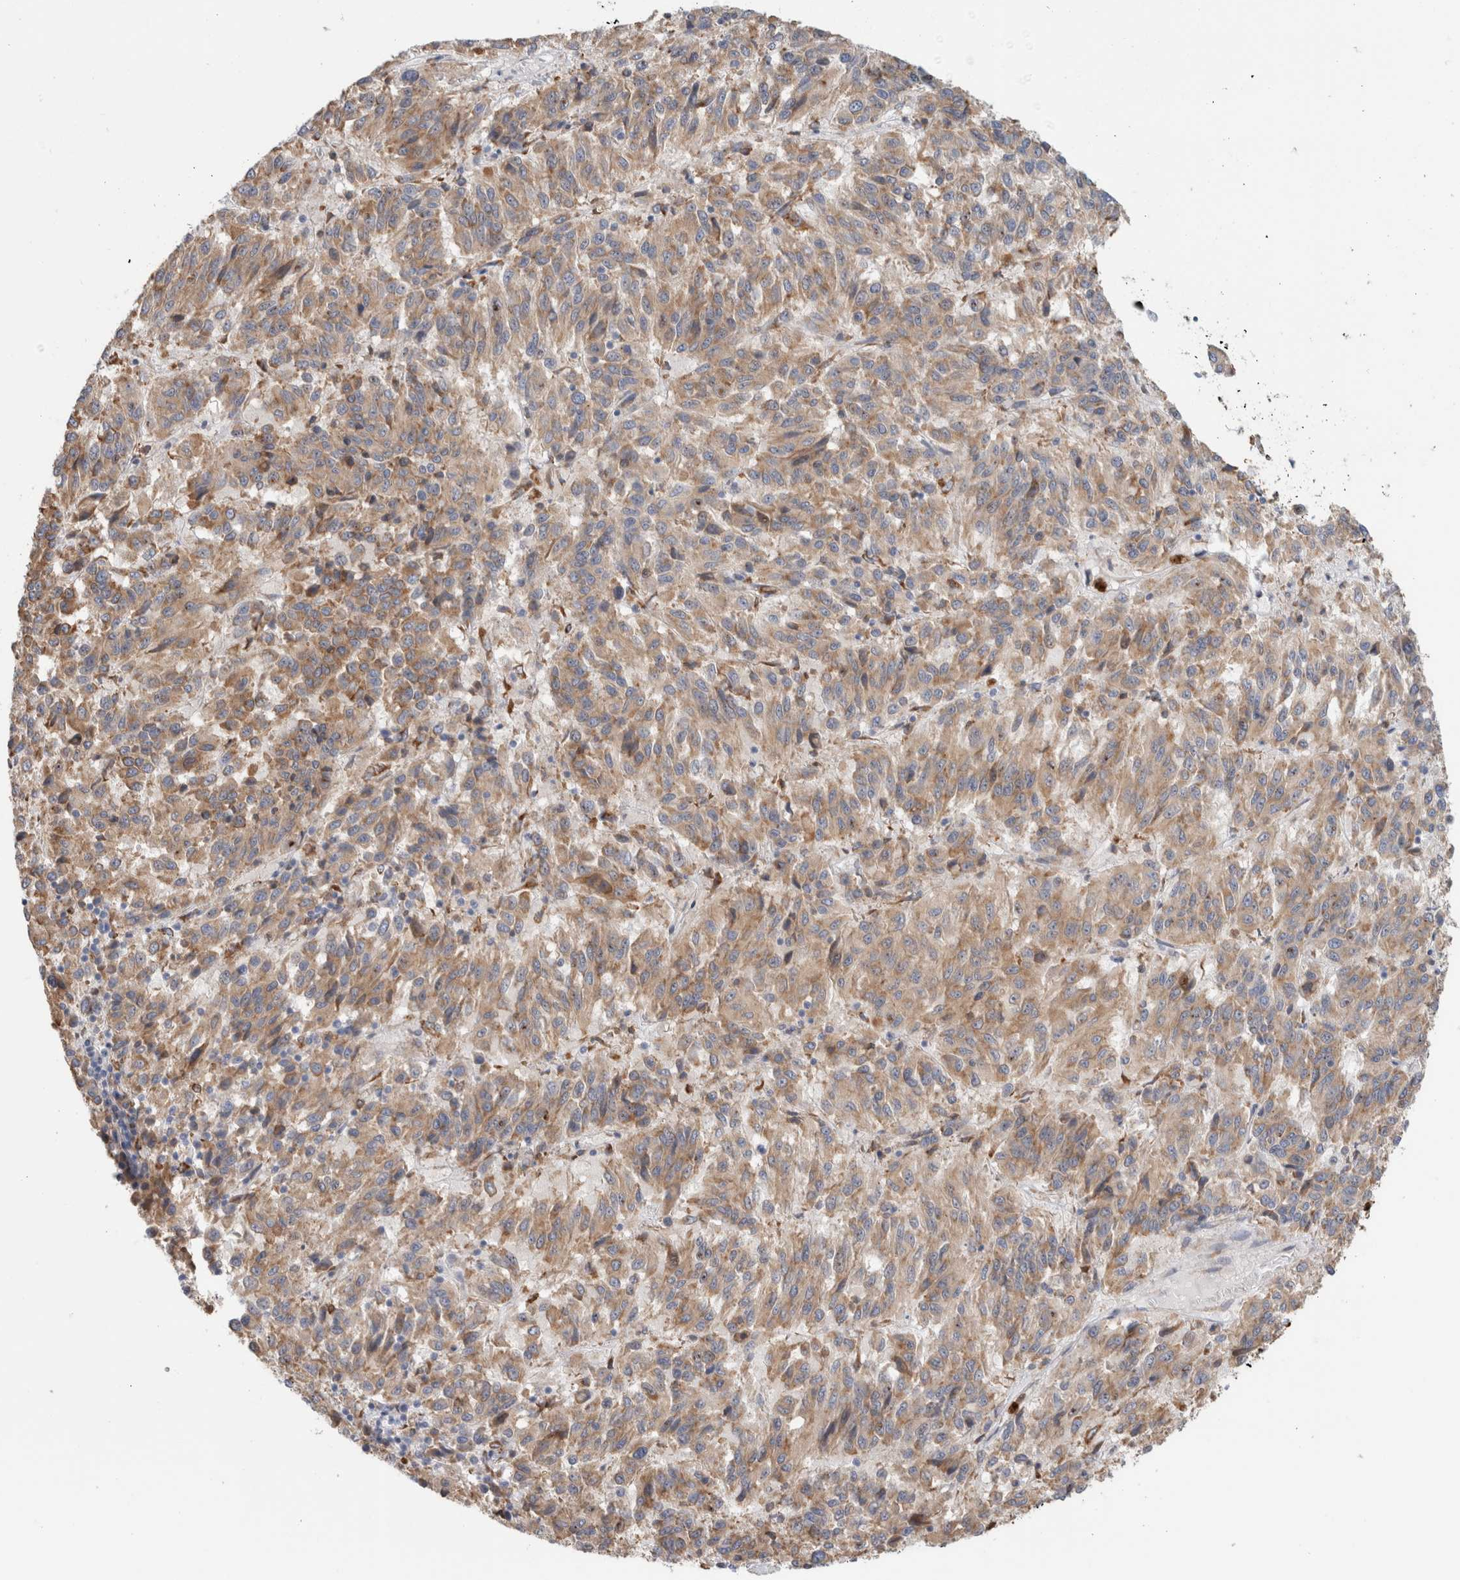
{"staining": {"intensity": "weak", "quantity": ">75%", "location": "cytoplasmic/membranous"}, "tissue": "melanoma", "cell_type": "Tumor cells", "image_type": "cancer", "snomed": [{"axis": "morphology", "description": "Malignant melanoma, Metastatic site"}, {"axis": "topography", "description": "Lung"}], "caption": "This is a micrograph of immunohistochemistry staining of melanoma, which shows weak expression in the cytoplasmic/membranous of tumor cells.", "gene": "P4HA1", "patient": {"sex": "male", "age": 64}}